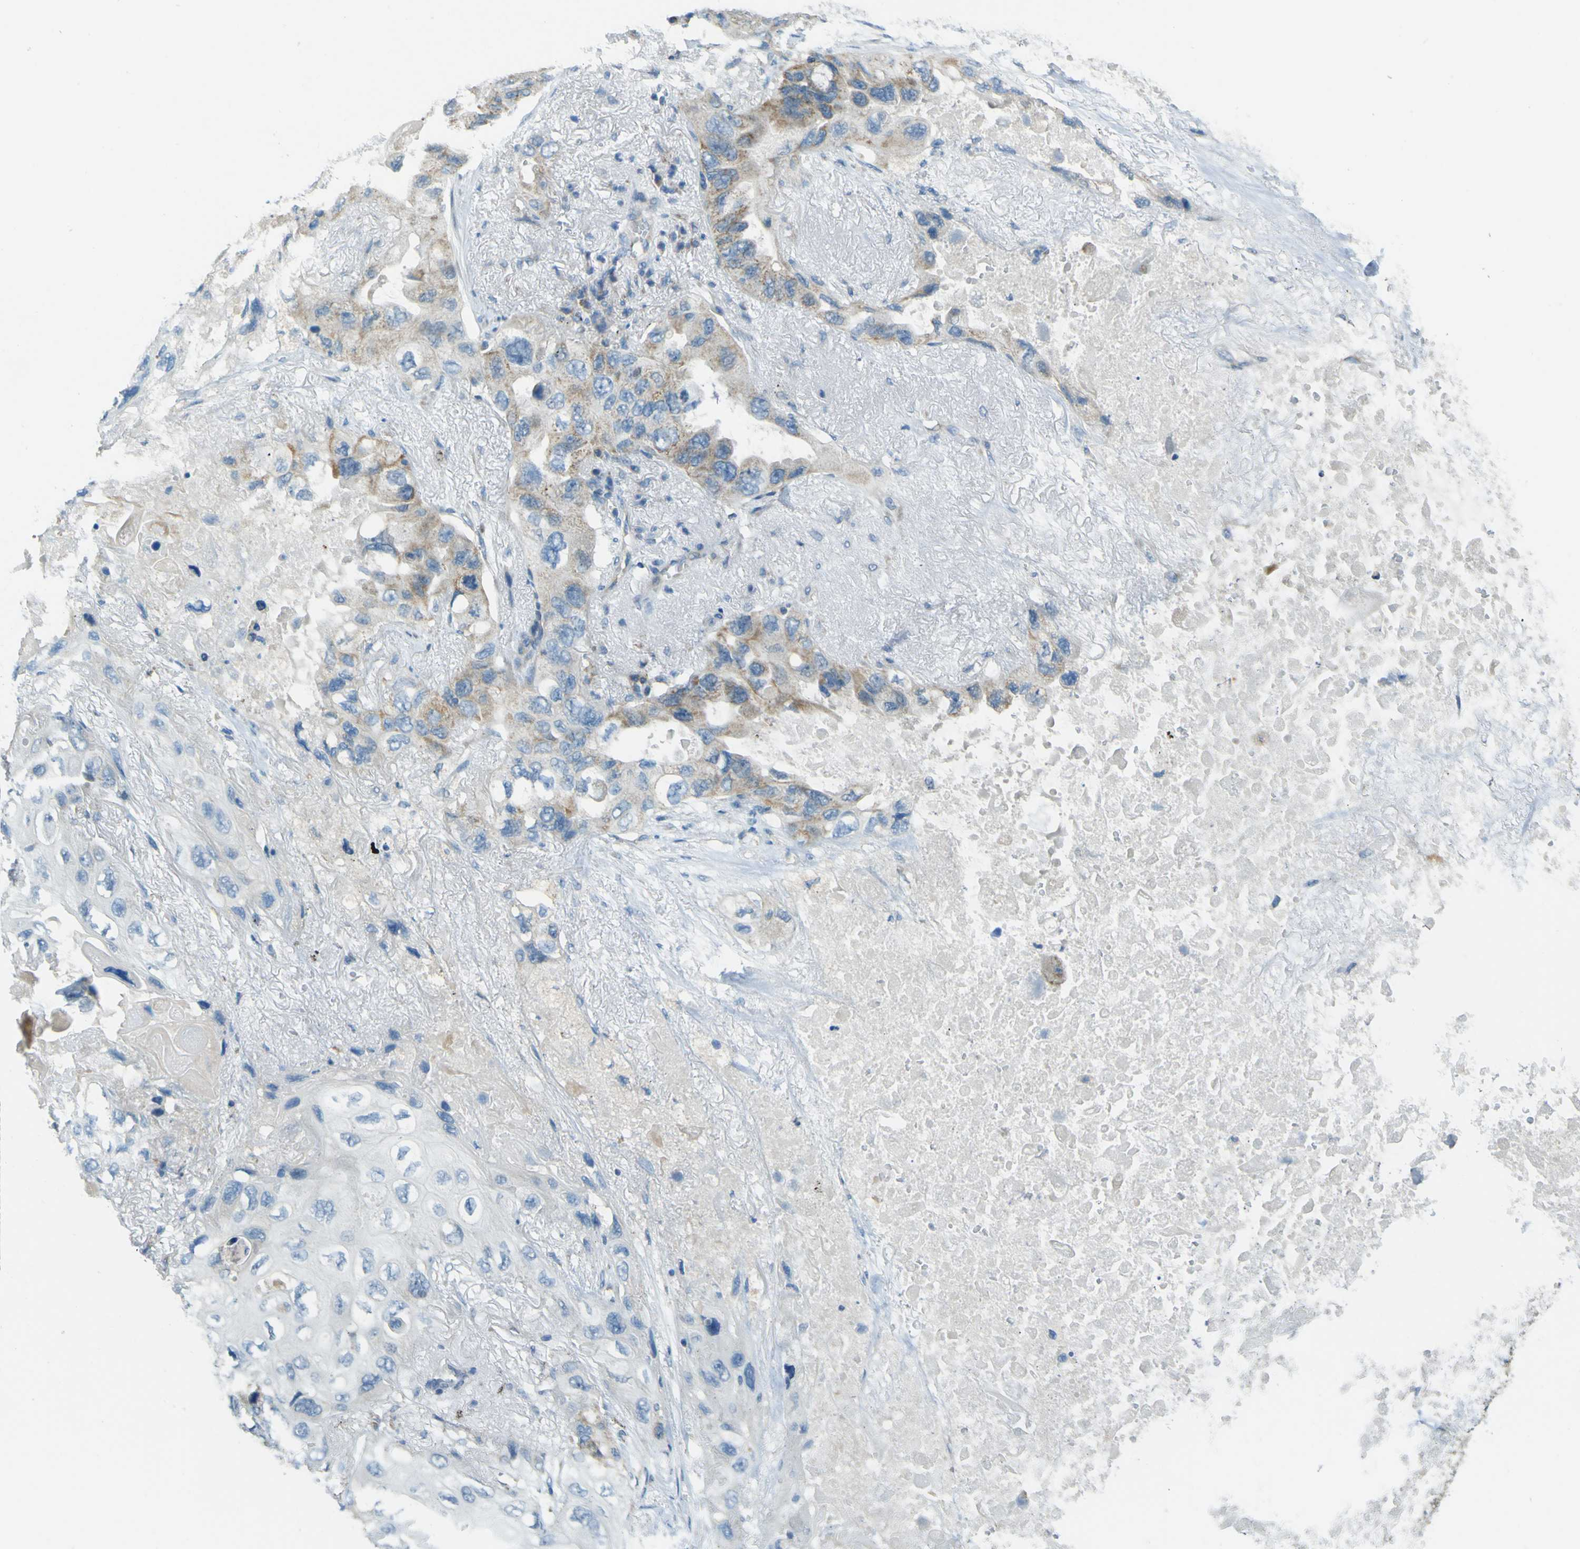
{"staining": {"intensity": "weak", "quantity": "<25%", "location": "cytoplasmic/membranous"}, "tissue": "lung cancer", "cell_type": "Tumor cells", "image_type": "cancer", "snomed": [{"axis": "morphology", "description": "Squamous cell carcinoma, NOS"}, {"axis": "topography", "description": "Lung"}], "caption": "Tumor cells show no significant protein staining in lung cancer (squamous cell carcinoma).", "gene": "FKTN", "patient": {"sex": "female", "age": 73}}